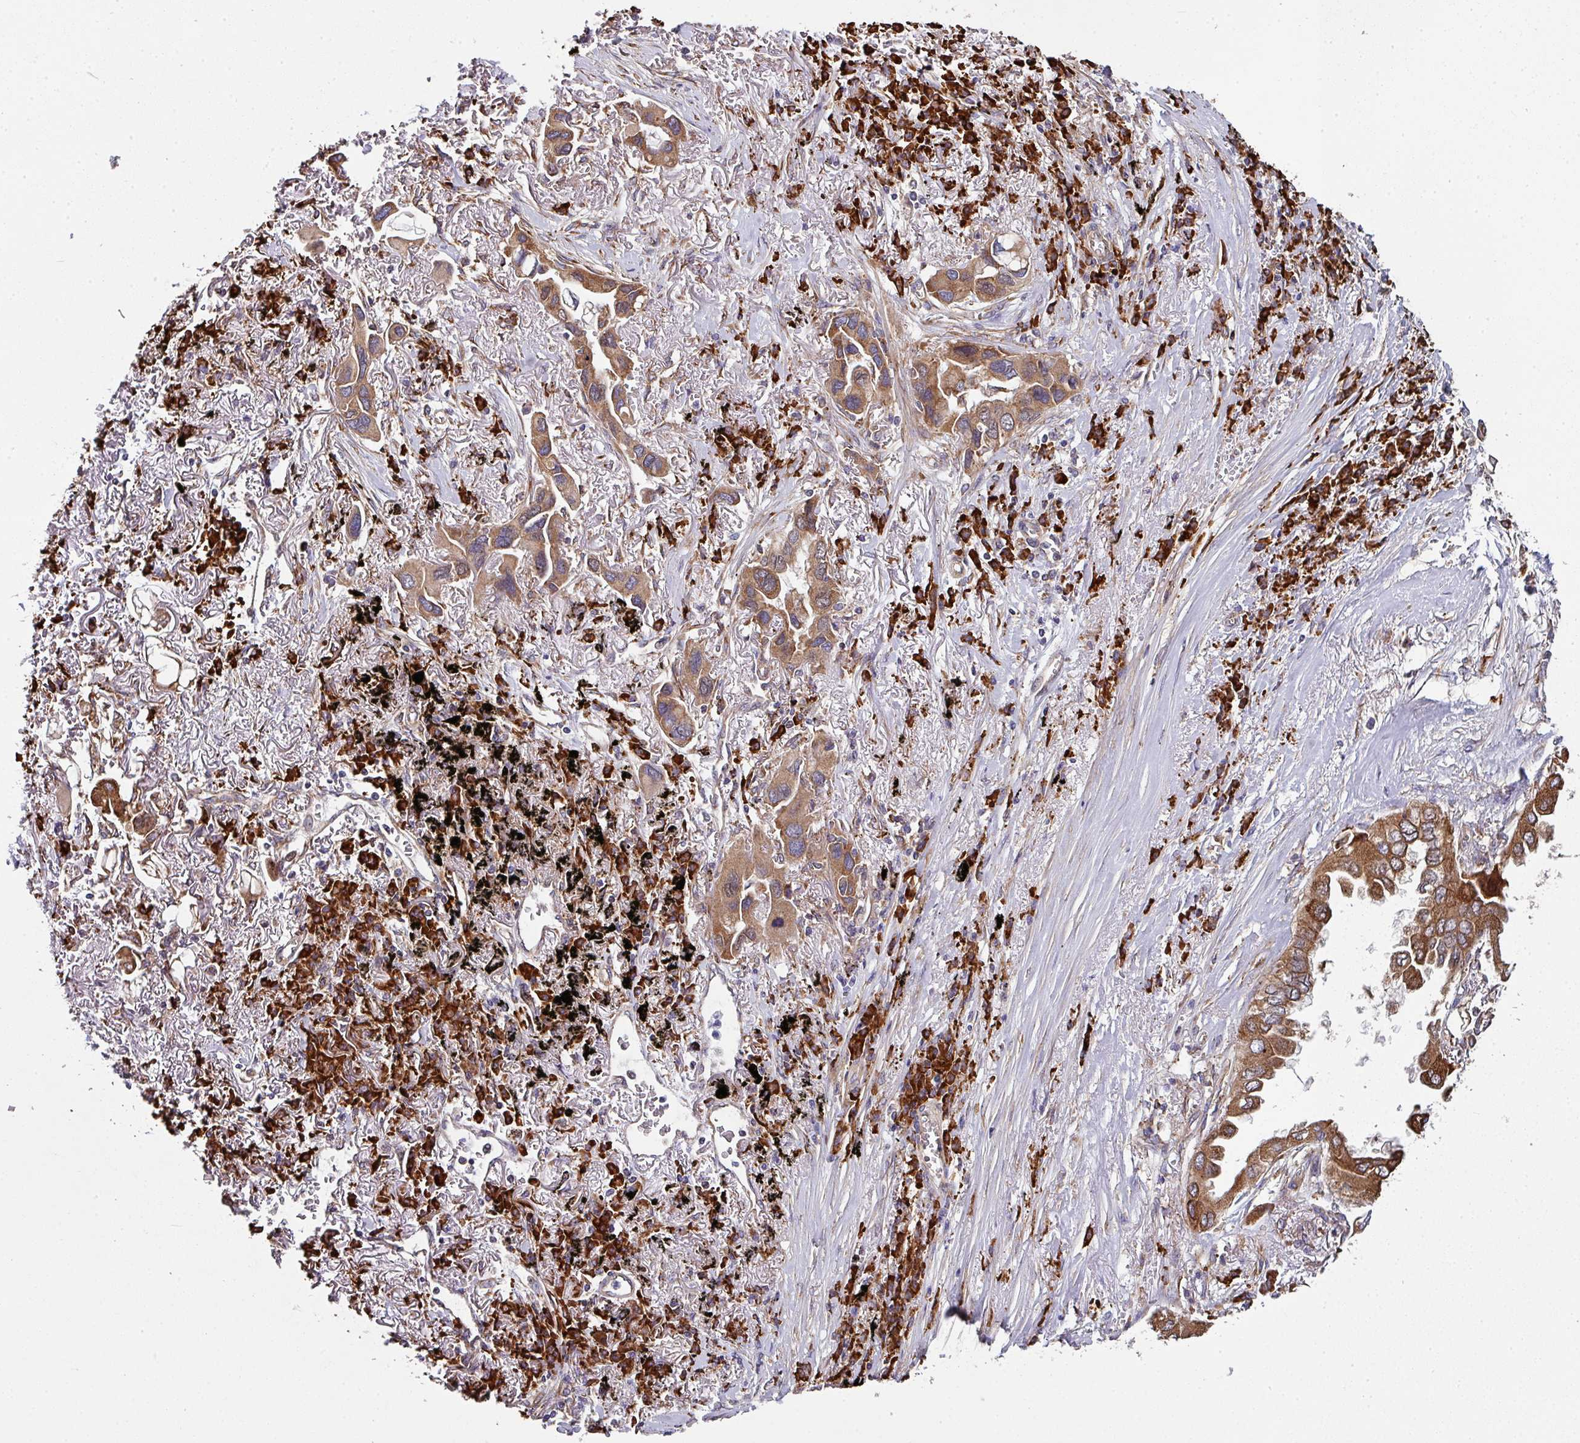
{"staining": {"intensity": "moderate", "quantity": ">75%", "location": "cytoplasmic/membranous"}, "tissue": "lung cancer", "cell_type": "Tumor cells", "image_type": "cancer", "snomed": [{"axis": "morphology", "description": "Adenocarcinoma, NOS"}, {"axis": "topography", "description": "Lung"}], "caption": "Tumor cells exhibit medium levels of moderate cytoplasmic/membranous positivity in approximately >75% of cells in lung cancer (adenocarcinoma).", "gene": "FAT4", "patient": {"sex": "female", "age": 76}}